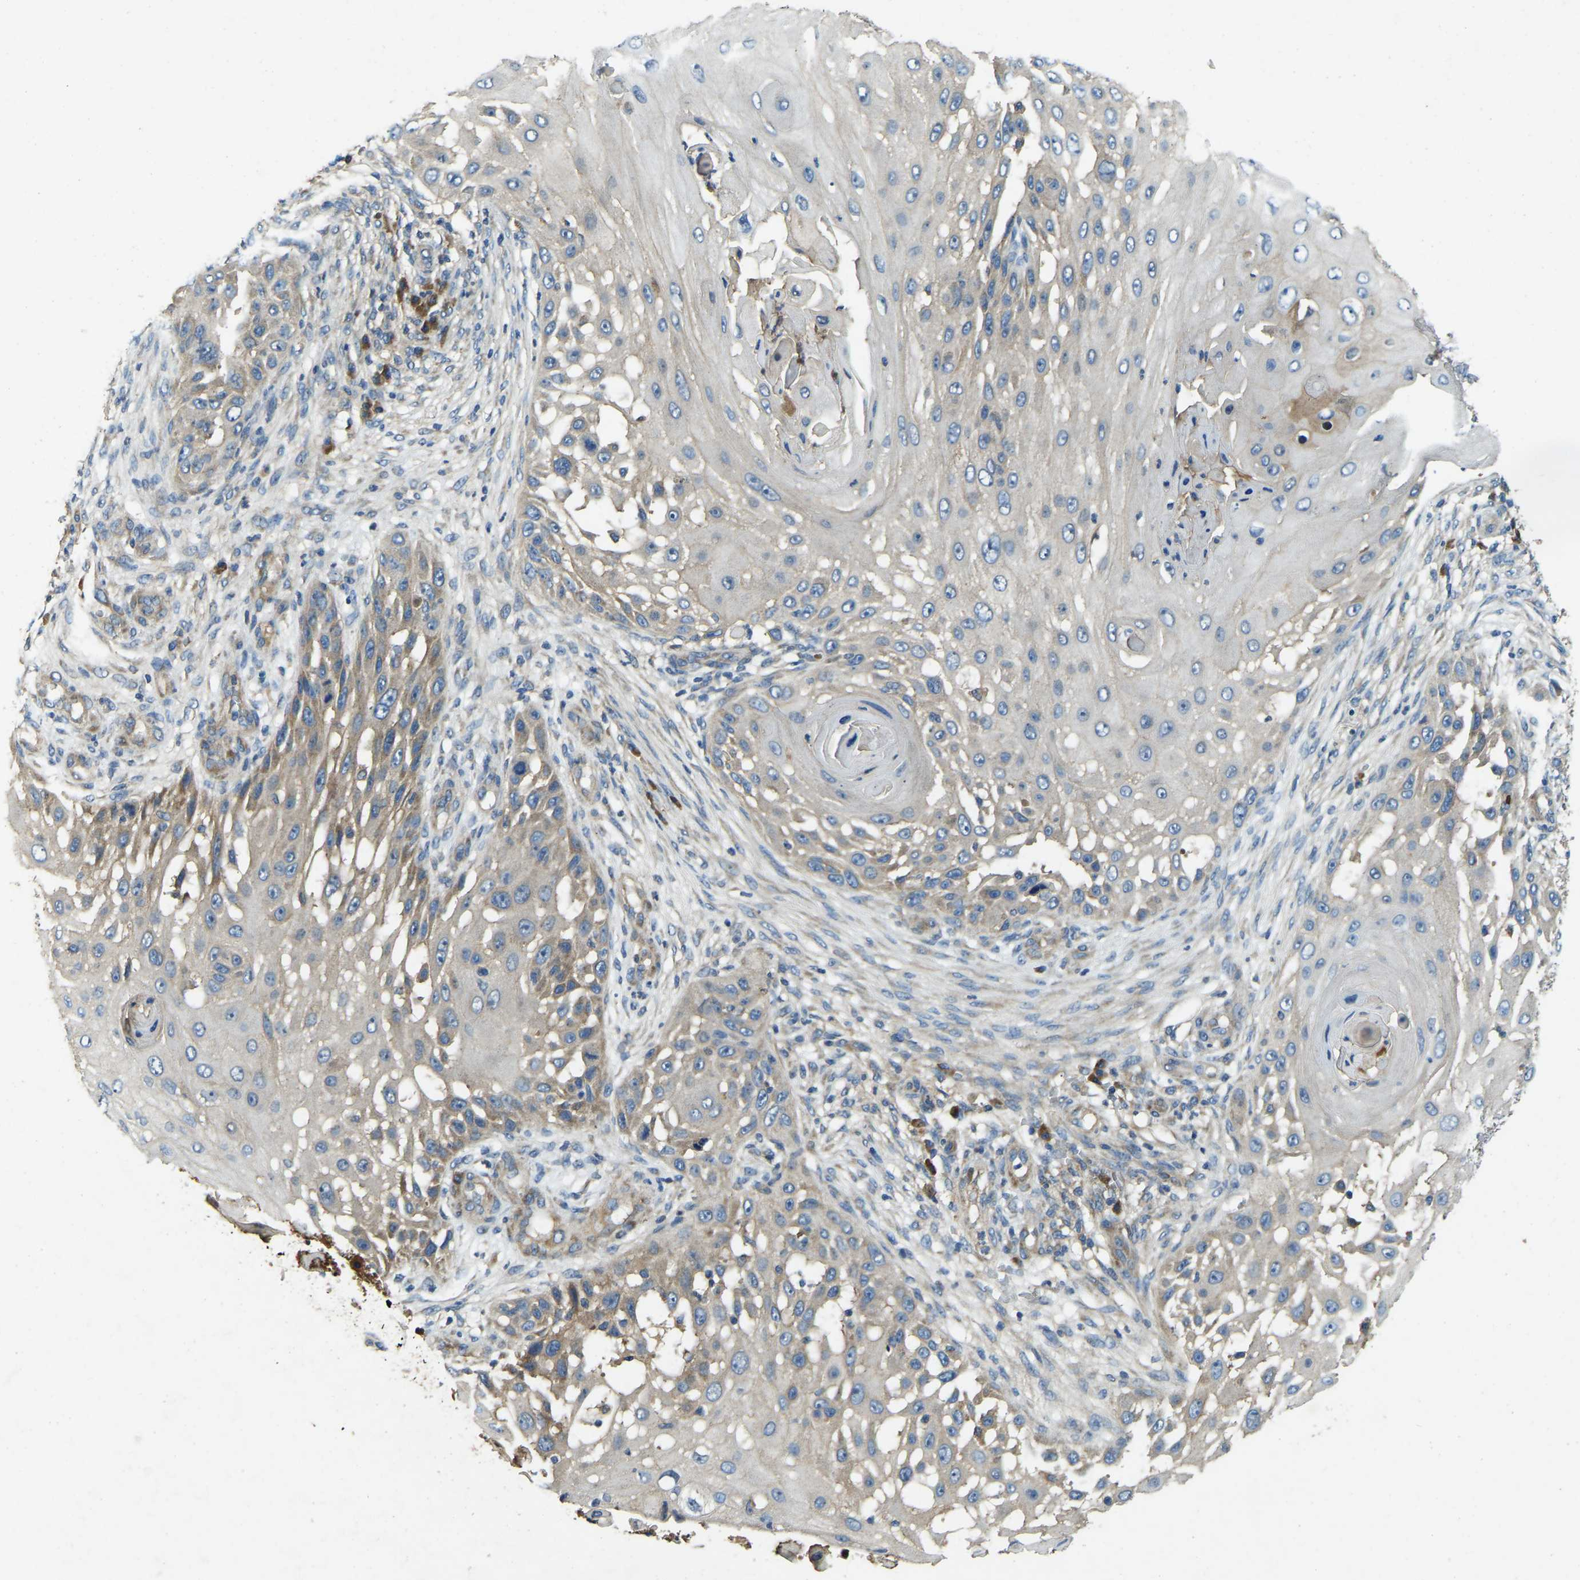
{"staining": {"intensity": "negative", "quantity": "none", "location": "none"}, "tissue": "skin cancer", "cell_type": "Tumor cells", "image_type": "cancer", "snomed": [{"axis": "morphology", "description": "Squamous cell carcinoma, NOS"}, {"axis": "topography", "description": "Skin"}], "caption": "Immunohistochemical staining of human skin squamous cell carcinoma demonstrates no significant staining in tumor cells.", "gene": "ATP8B1", "patient": {"sex": "female", "age": 44}}